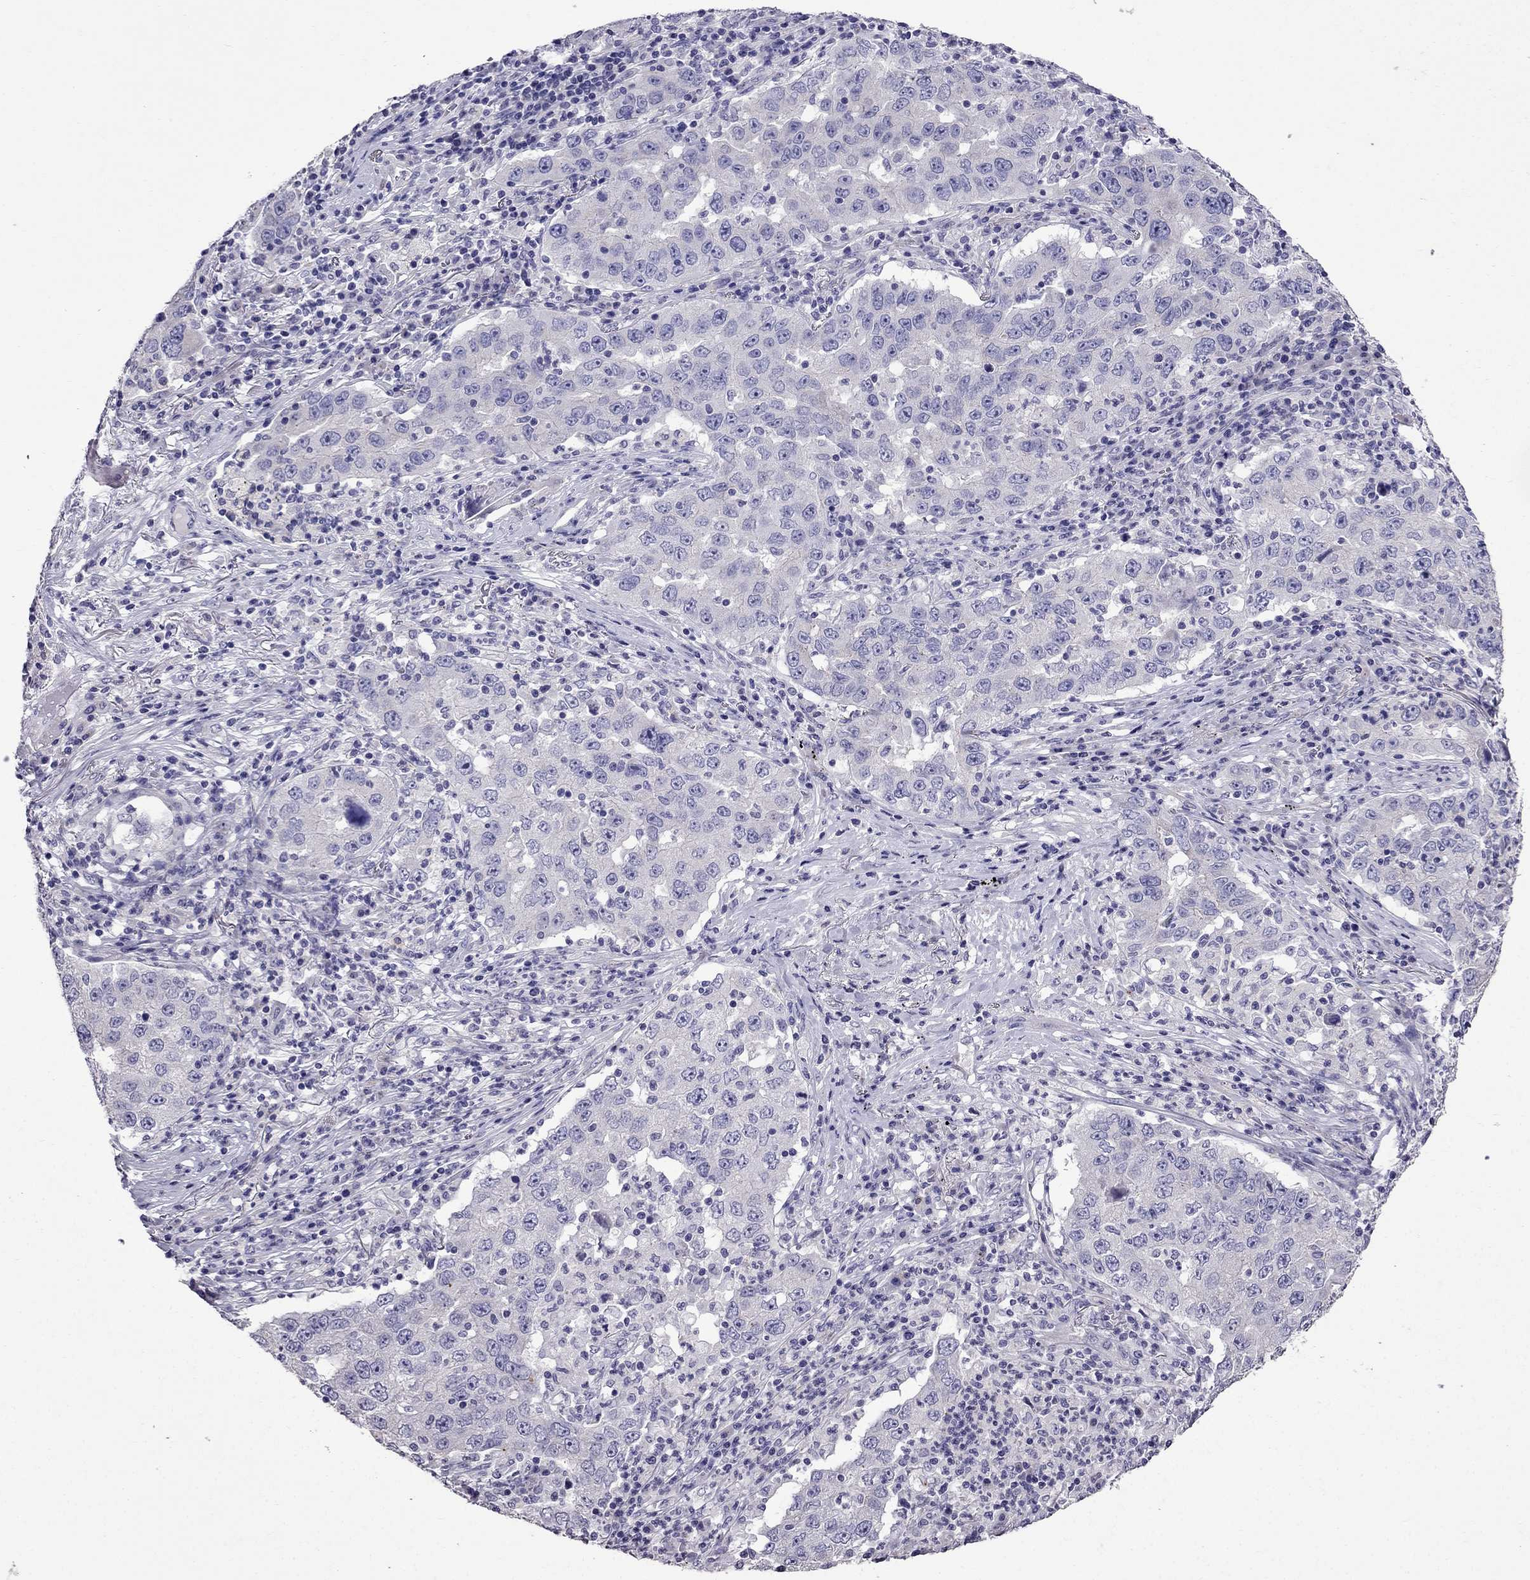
{"staining": {"intensity": "negative", "quantity": "none", "location": "none"}, "tissue": "lung cancer", "cell_type": "Tumor cells", "image_type": "cancer", "snomed": [{"axis": "morphology", "description": "Adenocarcinoma, NOS"}, {"axis": "topography", "description": "Lung"}], "caption": "This image is of adenocarcinoma (lung) stained with immunohistochemistry (IHC) to label a protein in brown with the nuclei are counter-stained blue. There is no positivity in tumor cells.", "gene": "OXCT2", "patient": {"sex": "male", "age": 73}}